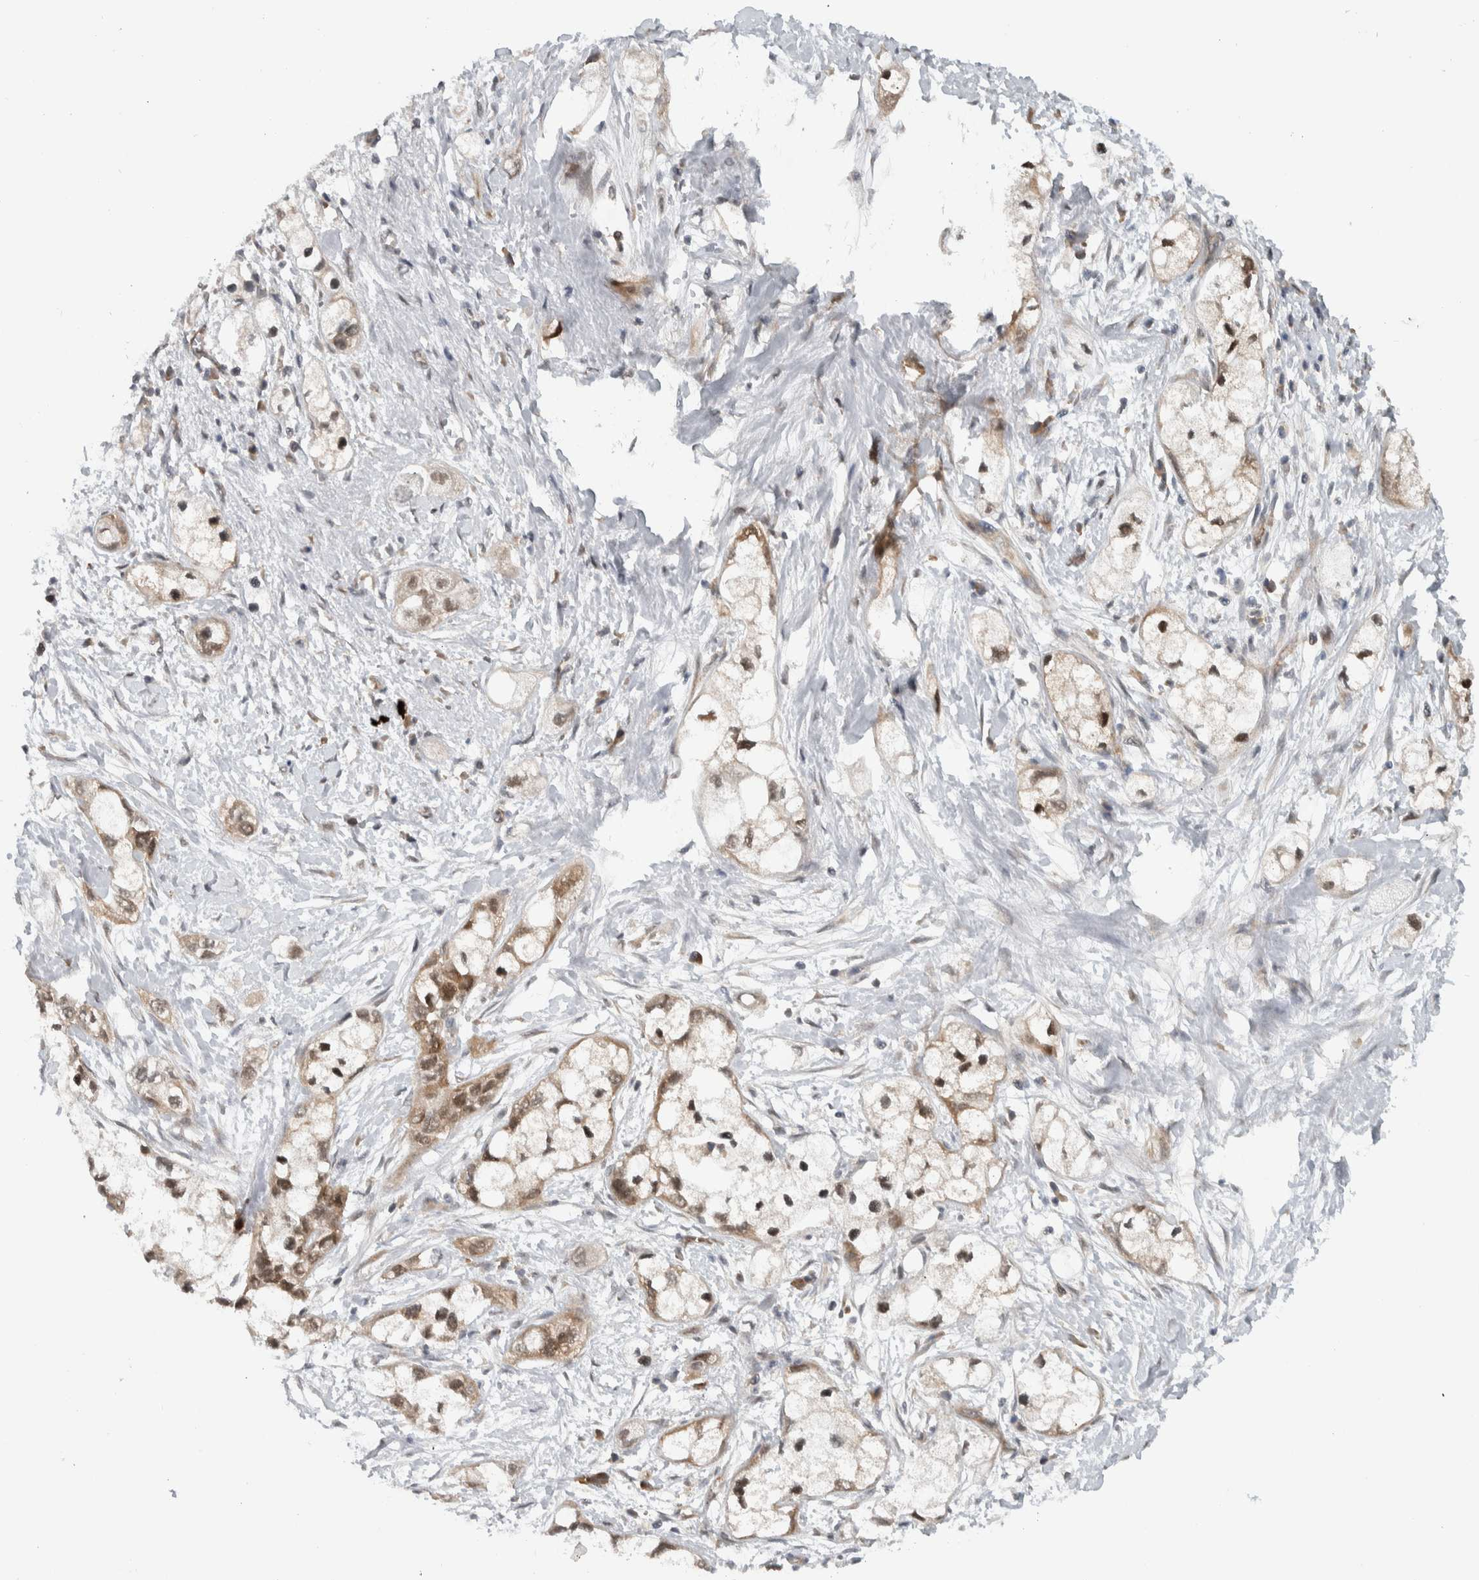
{"staining": {"intensity": "moderate", "quantity": "25%-75%", "location": "cytoplasmic/membranous"}, "tissue": "pancreatic cancer", "cell_type": "Tumor cells", "image_type": "cancer", "snomed": [{"axis": "morphology", "description": "Adenocarcinoma, NOS"}, {"axis": "topography", "description": "Pancreas"}], "caption": "Immunohistochemical staining of pancreatic adenocarcinoma reveals medium levels of moderate cytoplasmic/membranous protein staining in about 25%-75% of tumor cells. (brown staining indicates protein expression, while blue staining denotes nuclei).", "gene": "CCDC43", "patient": {"sex": "male", "age": 74}}